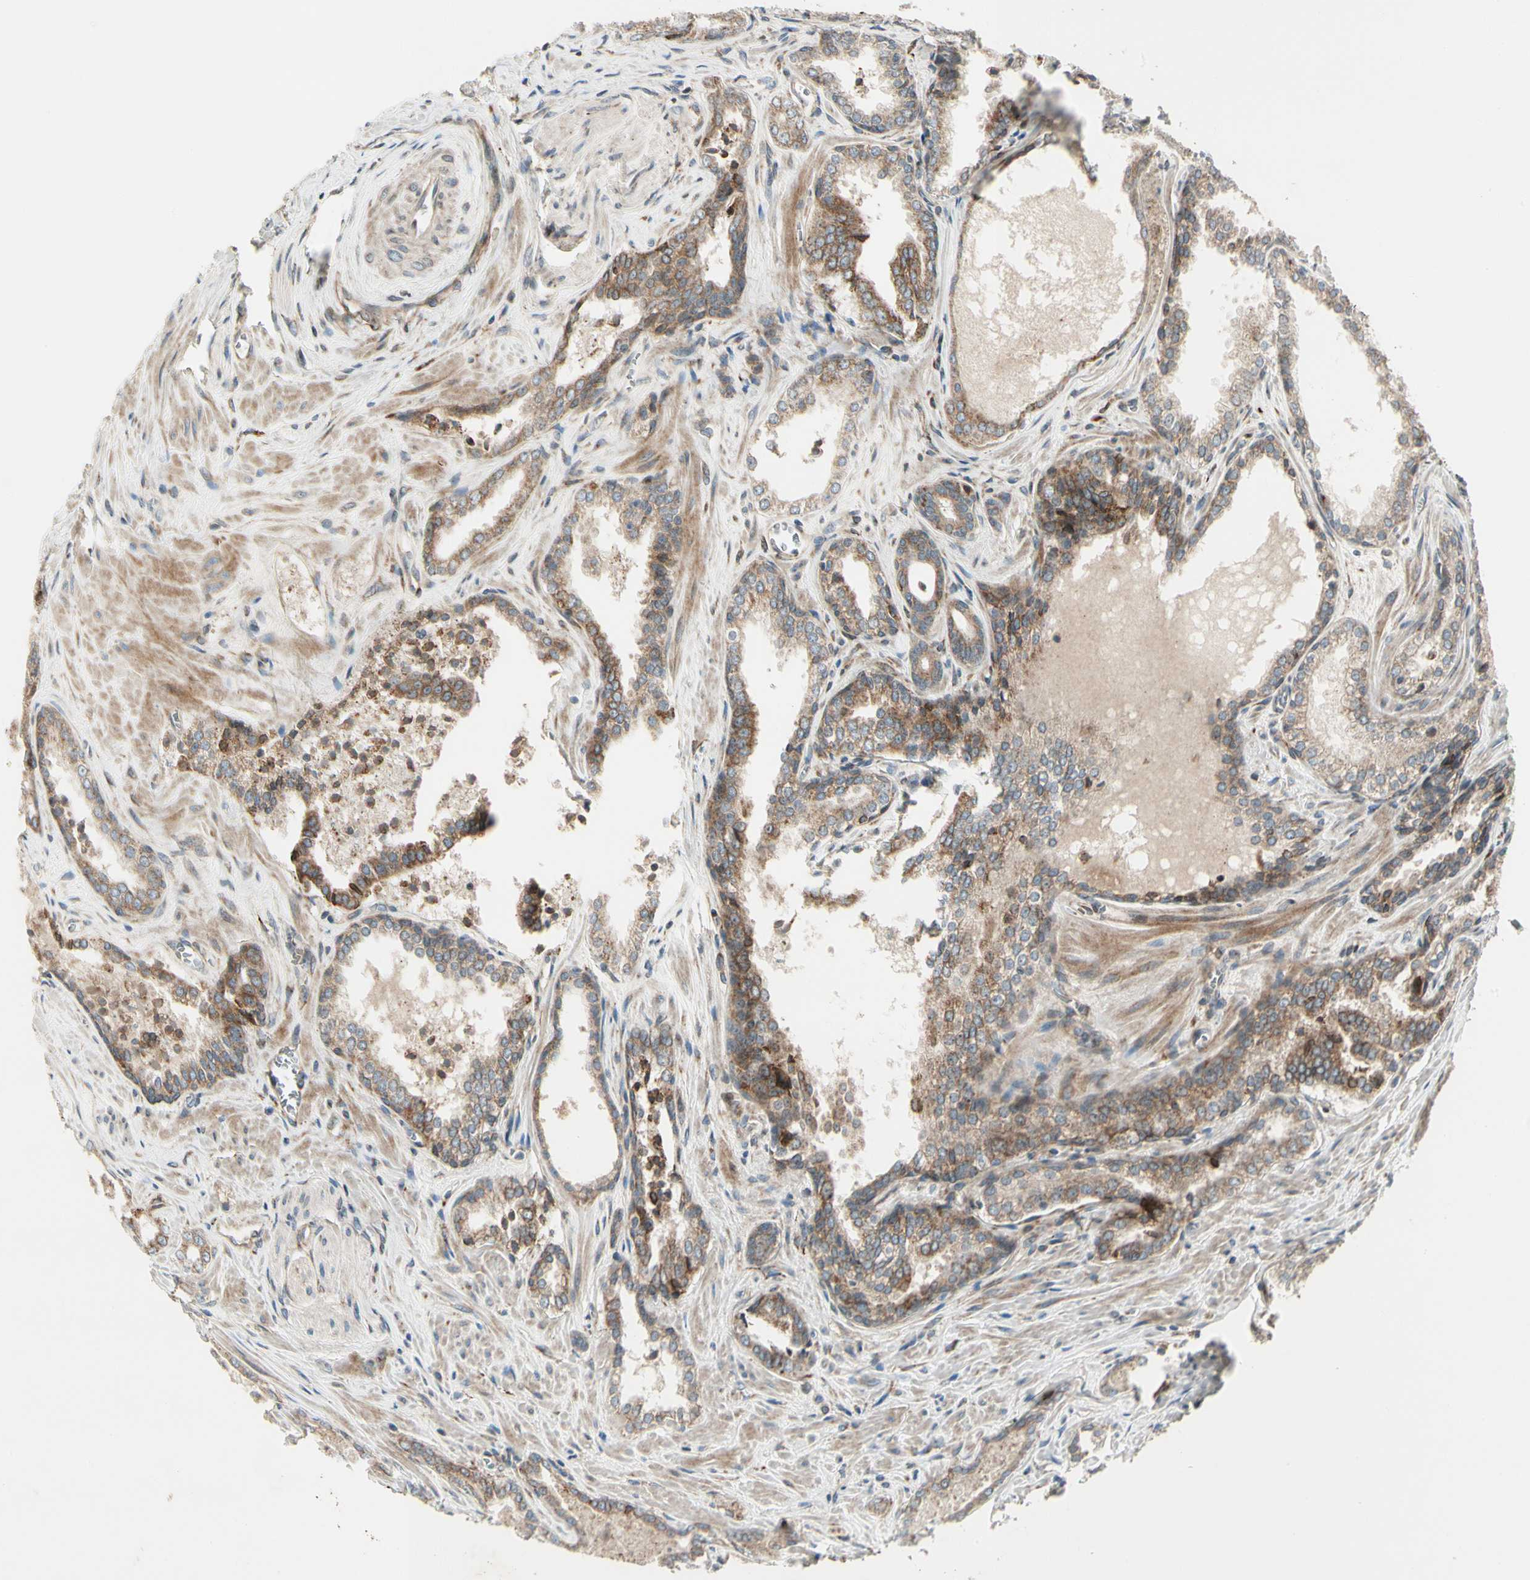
{"staining": {"intensity": "moderate", "quantity": ">75%", "location": "cytoplasmic/membranous"}, "tissue": "prostate cancer", "cell_type": "Tumor cells", "image_type": "cancer", "snomed": [{"axis": "morphology", "description": "Adenocarcinoma, Low grade"}, {"axis": "topography", "description": "Prostate"}], "caption": "Prostate cancer (adenocarcinoma (low-grade)) stained for a protein exhibits moderate cytoplasmic/membranous positivity in tumor cells. The staining was performed using DAB, with brown indicating positive protein expression. Nuclei are stained blue with hematoxylin.", "gene": "MRPL9", "patient": {"sex": "male", "age": 60}}